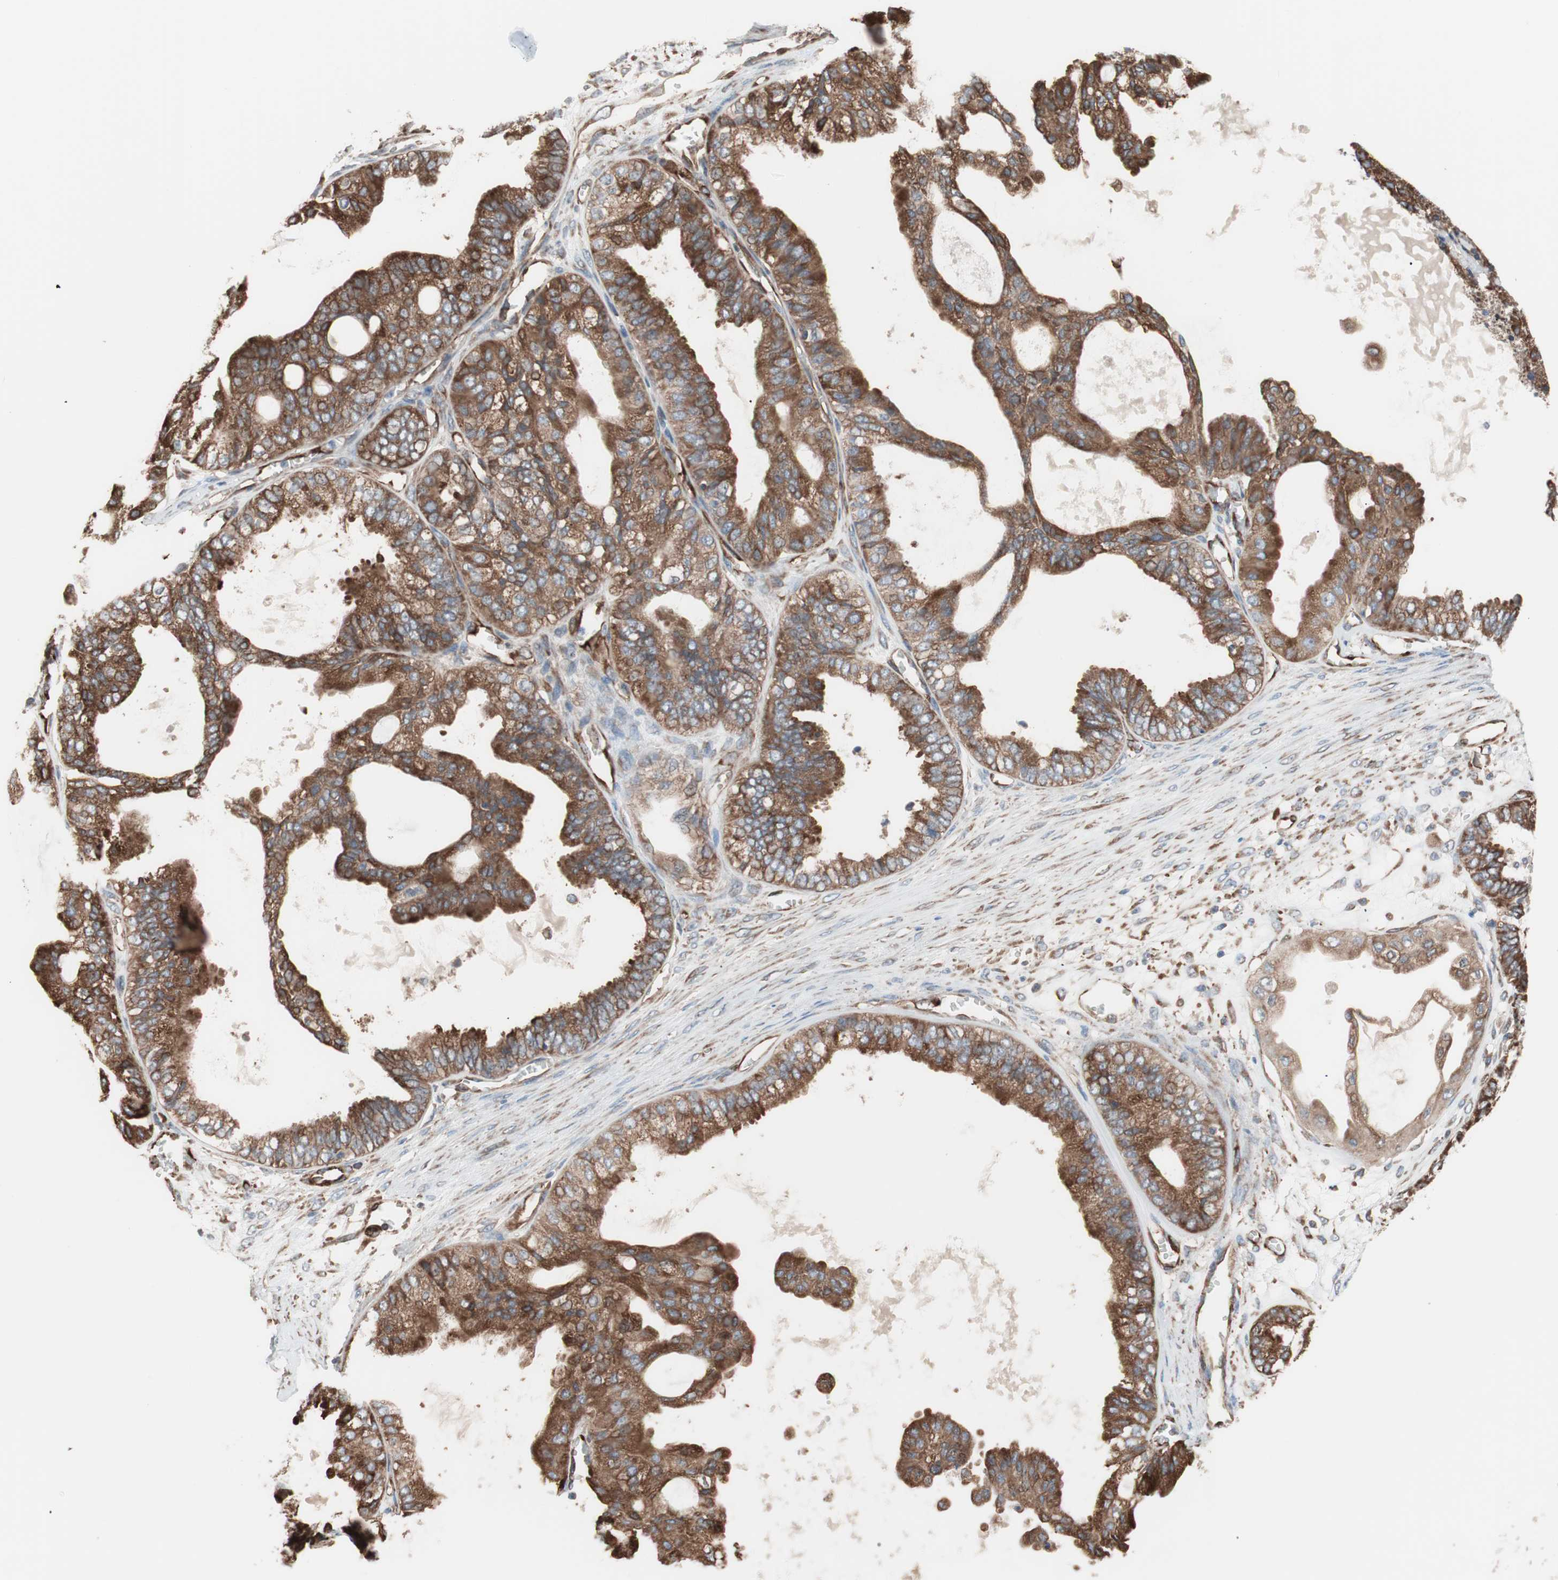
{"staining": {"intensity": "strong", "quantity": ">75%", "location": "cytoplasmic/membranous"}, "tissue": "ovarian cancer", "cell_type": "Tumor cells", "image_type": "cancer", "snomed": [{"axis": "morphology", "description": "Carcinoma, NOS"}, {"axis": "morphology", "description": "Carcinoma, endometroid"}, {"axis": "topography", "description": "Ovary"}], "caption": "Brown immunohistochemical staining in human endometroid carcinoma (ovarian) demonstrates strong cytoplasmic/membranous positivity in about >75% of tumor cells.", "gene": "GPSM2", "patient": {"sex": "female", "age": 50}}